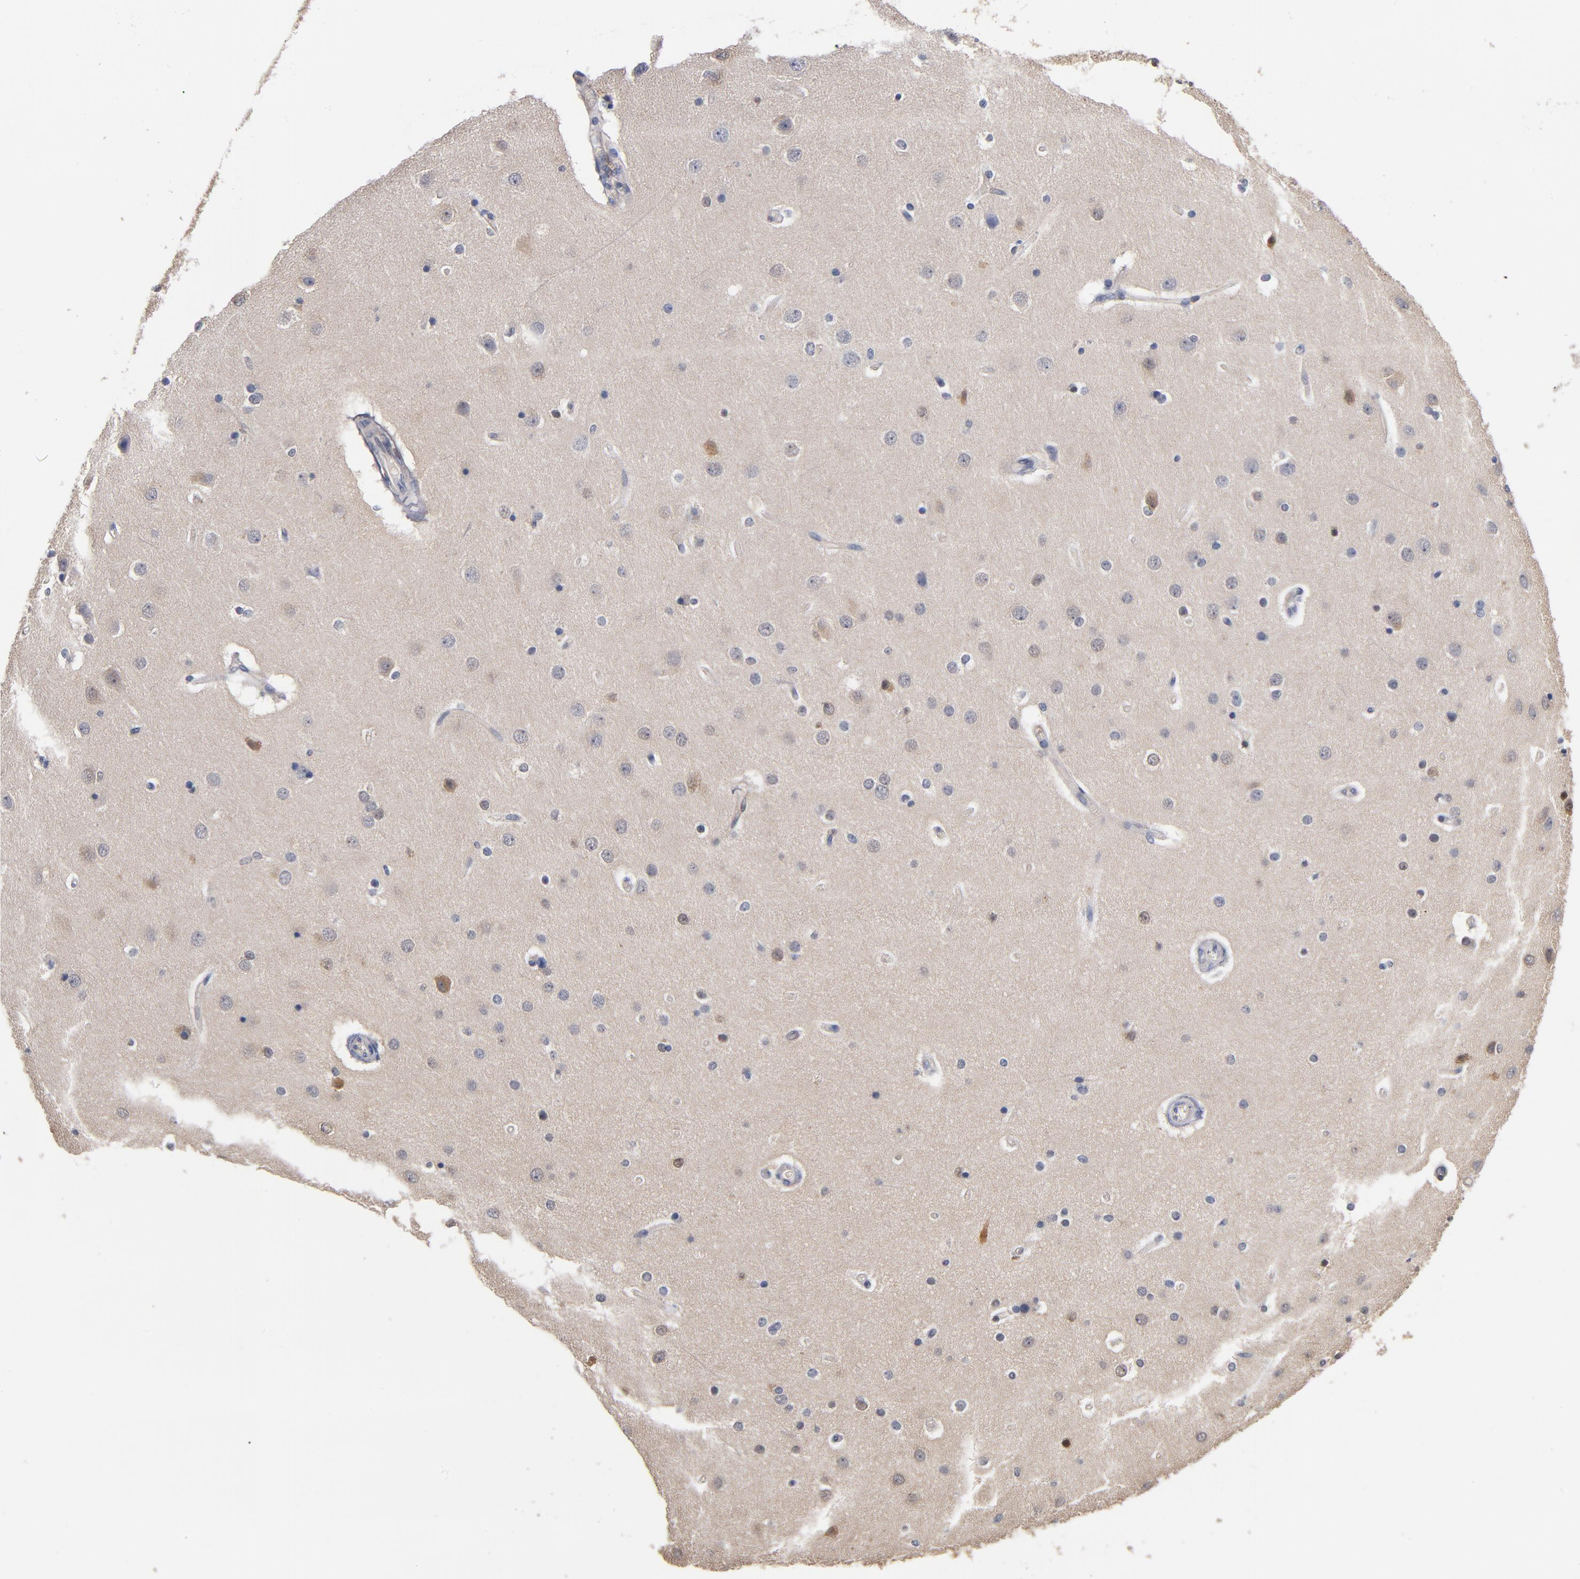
{"staining": {"intensity": "weak", "quantity": "<25%", "location": "cytoplasmic/membranous"}, "tissue": "cerebral cortex", "cell_type": "Endothelial cells", "image_type": "normal", "snomed": [{"axis": "morphology", "description": "Normal tissue, NOS"}, {"axis": "topography", "description": "Cerebral cortex"}], "caption": "An immunohistochemistry photomicrograph of normal cerebral cortex is shown. There is no staining in endothelial cells of cerebral cortex.", "gene": "MIF", "patient": {"sex": "female", "age": 54}}